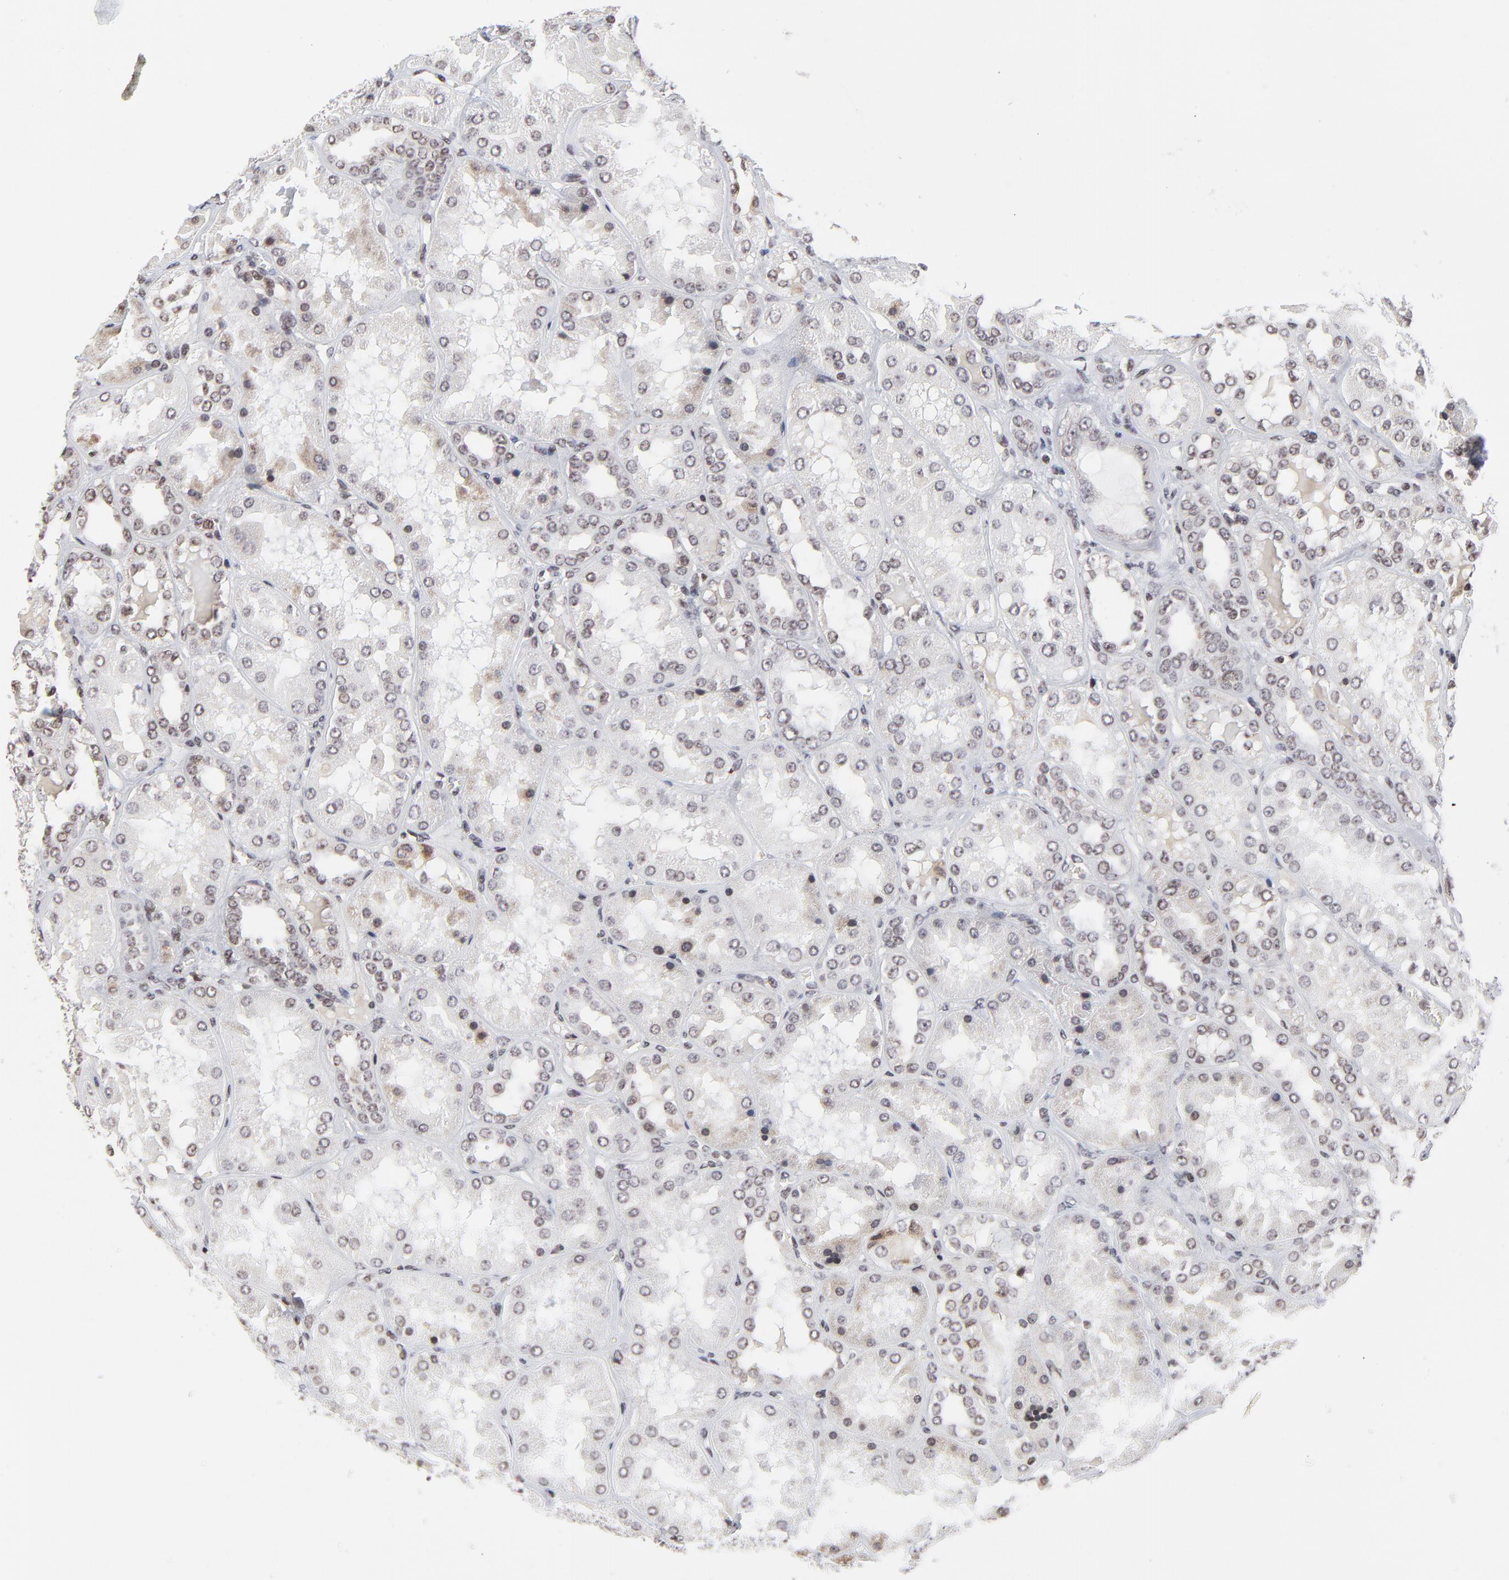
{"staining": {"intensity": "moderate", "quantity": ">75%", "location": "nuclear"}, "tissue": "kidney", "cell_type": "Cells in glomeruli", "image_type": "normal", "snomed": [{"axis": "morphology", "description": "Normal tissue, NOS"}, {"axis": "topography", "description": "Kidney"}], "caption": "Immunohistochemical staining of normal kidney reveals >75% levels of moderate nuclear protein positivity in about >75% of cells in glomeruli. Nuclei are stained in blue.", "gene": "ZNF777", "patient": {"sex": "female", "age": 56}}